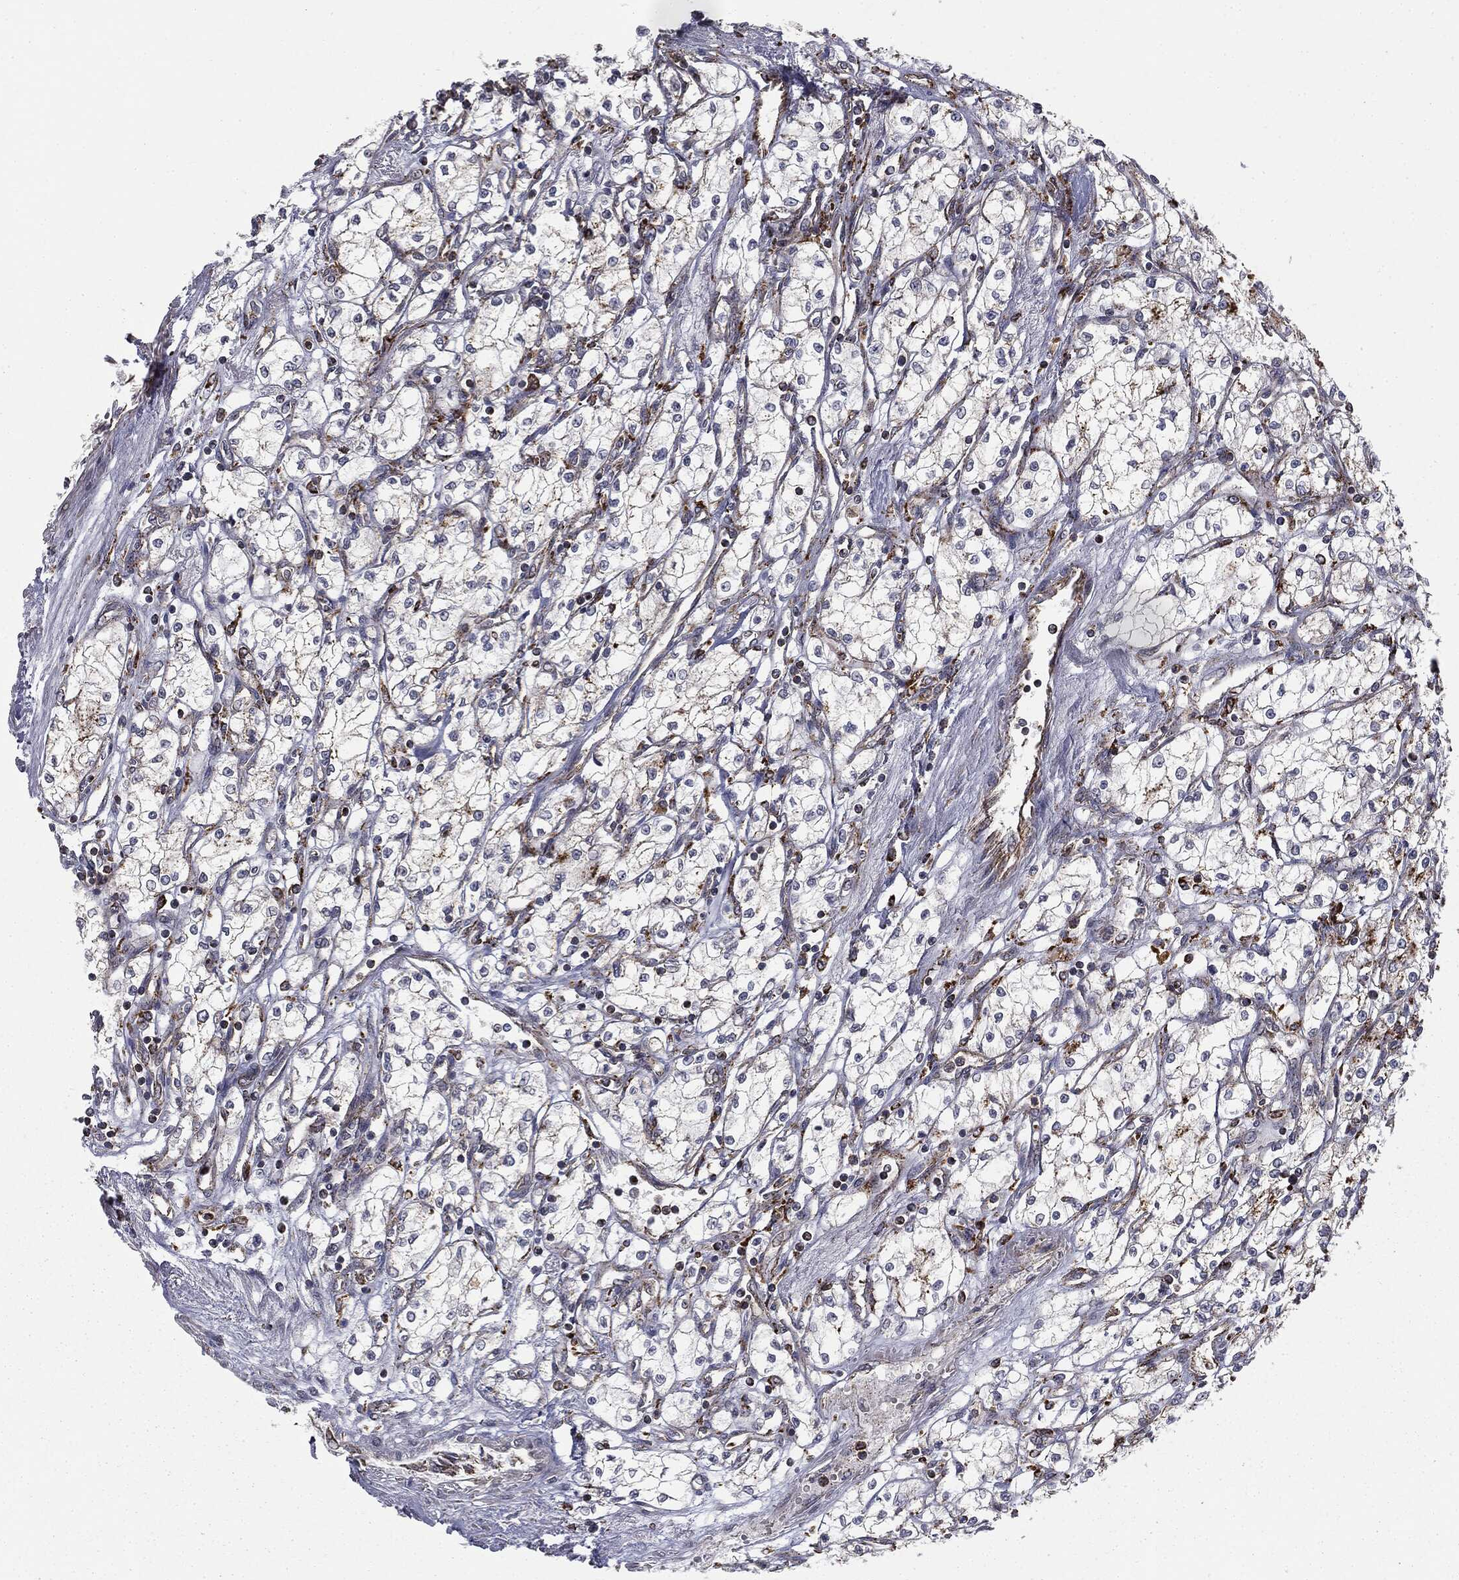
{"staining": {"intensity": "strong", "quantity": "<25%", "location": "cytoplasmic/membranous"}, "tissue": "renal cancer", "cell_type": "Tumor cells", "image_type": "cancer", "snomed": [{"axis": "morphology", "description": "Adenocarcinoma, NOS"}, {"axis": "topography", "description": "Kidney"}], "caption": "IHC image of neoplastic tissue: renal cancer stained using immunohistochemistry reveals medium levels of strong protein expression localized specifically in the cytoplasmic/membranous of tumor cells, appearing as a cytoplasmic/membranous brown color.", "gene": "CTSA", "patient": {"sex": "male", "age": 59}}